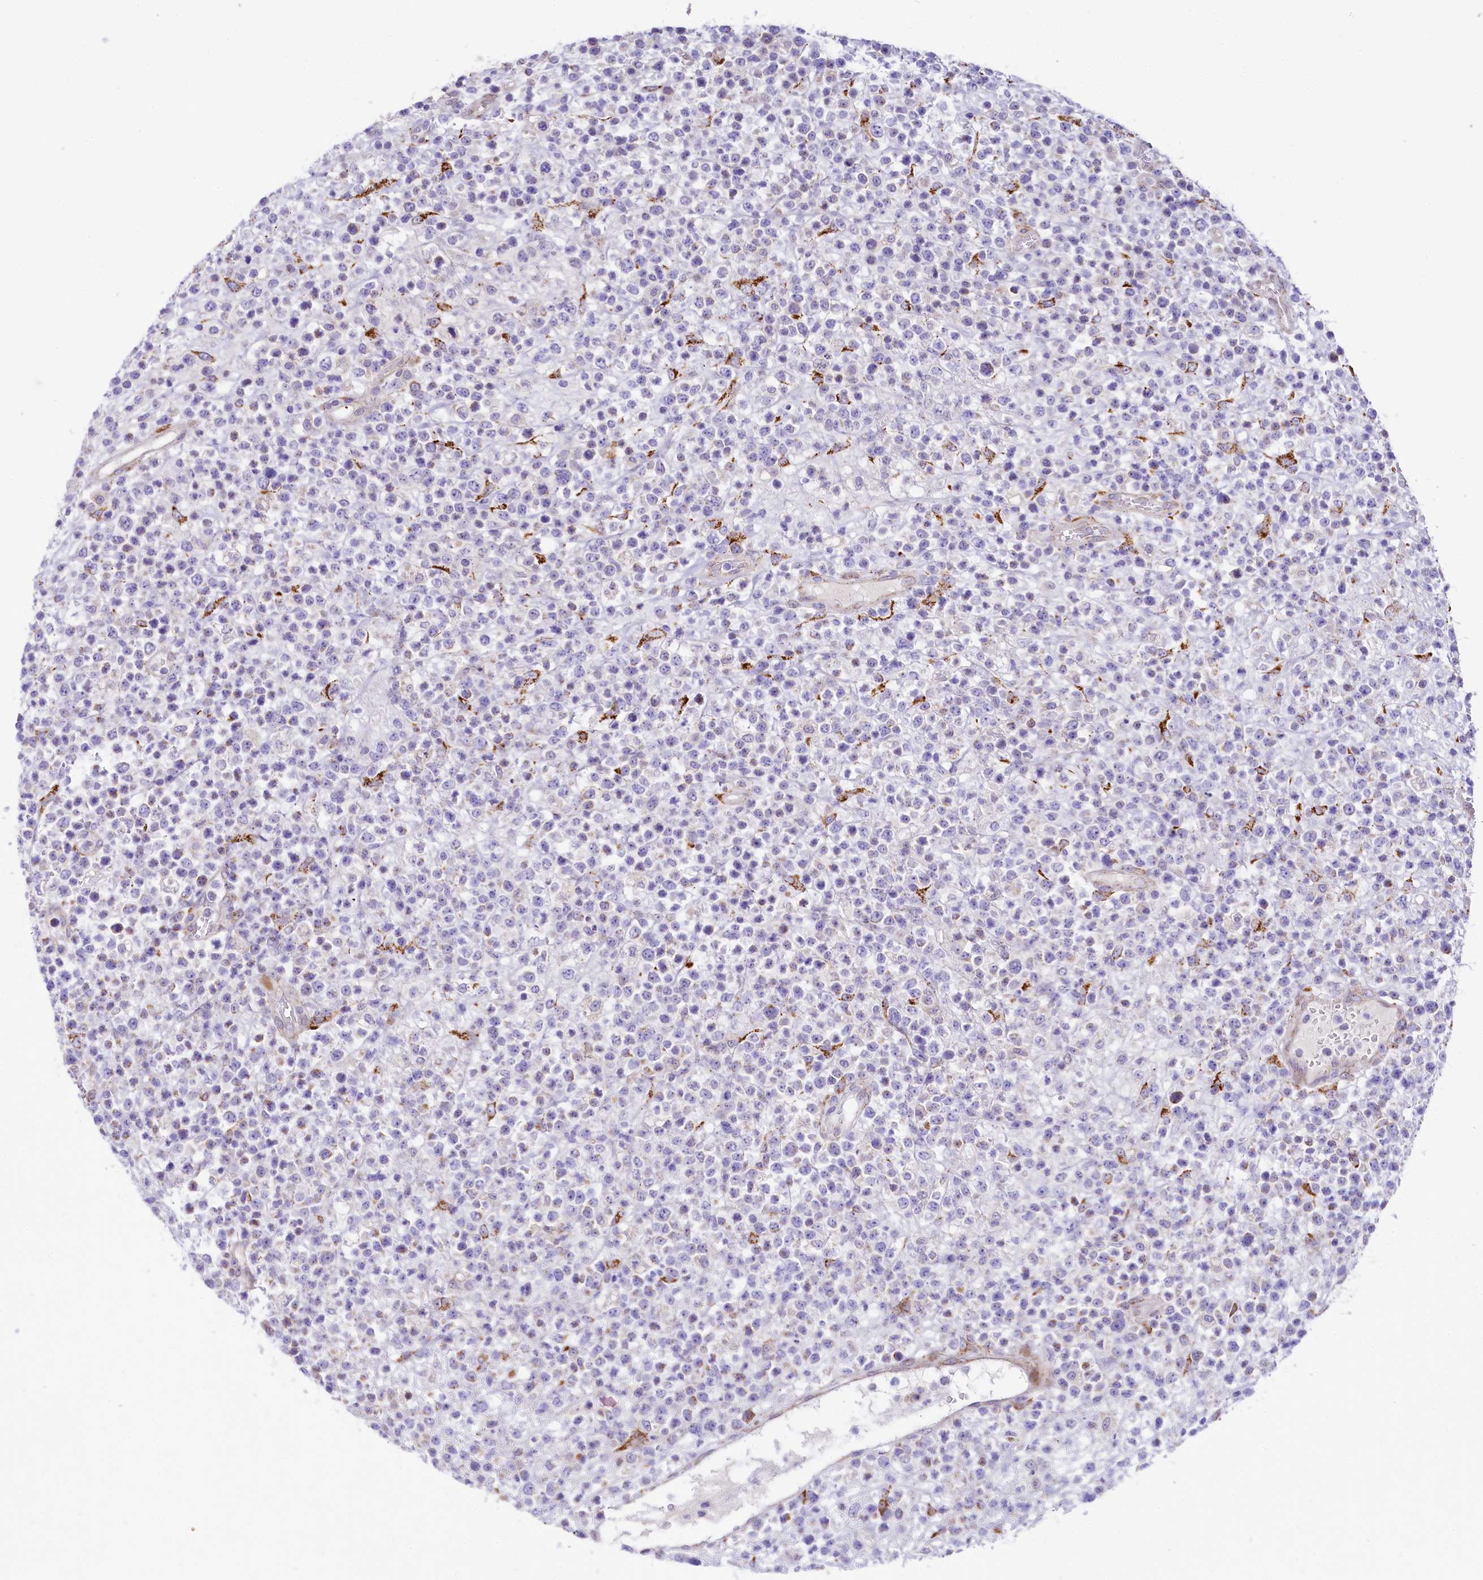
{"staining": {"intensity": "negative", "quantity": "none", "location": "none"}, "tissue": "lymphoma", "cell_type": "Tumor cells", "image_type": "cancer", "snomed": [{"axis": "morphology", "description": "Malignant lymphoma, non-Hodgkin's type, High grade"}, {"axis": "topography", "description": "Colon"}], "caption": "High magnification brightfield microscopy of malignant lymphoma, non-Hodgkin's type (high-grade) stained with DAB (brown) and counterstained with hematoxylin (blue): tumor cells show no significant positivity.", "gene": "PPIP5K2", "patient": {"sex": "female", "age": 53}}